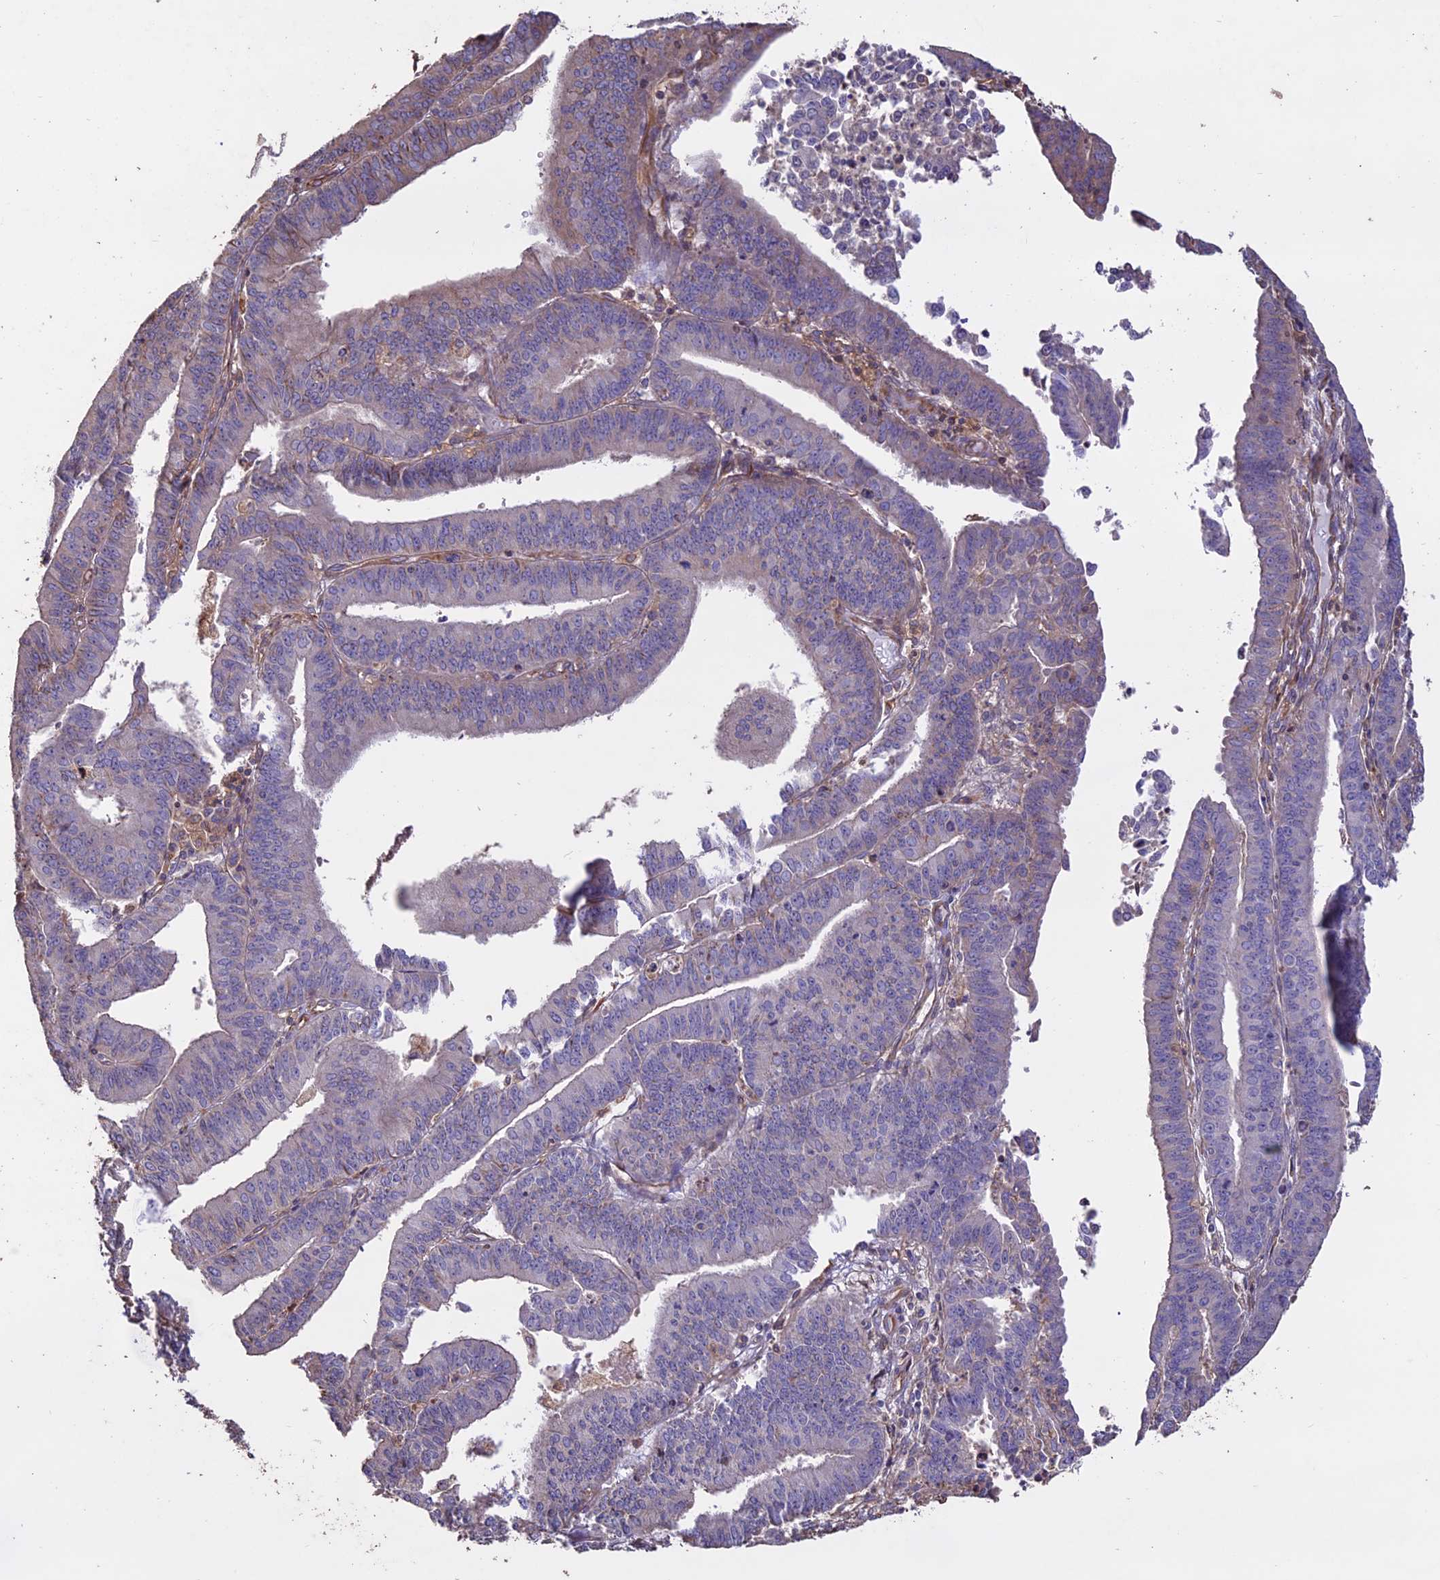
{"staining": {"intensity": "negative", "quantity": "none", "location": "none"}, "tissue": "endometrial cancer", "cell_type": "Tumor cells", "image_type": "cancer", "snomed": [{"axis": "morphology", "description": "Adenocarcinoma, NOS"}, {"axis": "topography", "description": "Endometrium"}], "caption": "An IHC photomicrograph of endometrial cancer (adenocarcinoma) is shown. There is no staining in tumor cells of endometrial cancer (adenocarcinoma). (DAB (3,3'-diaminobenzidine) immunohistochemistry (IHC), high magnification).", "gene": "CCDC148", "patient": {"sex": "female", "age": 73}}